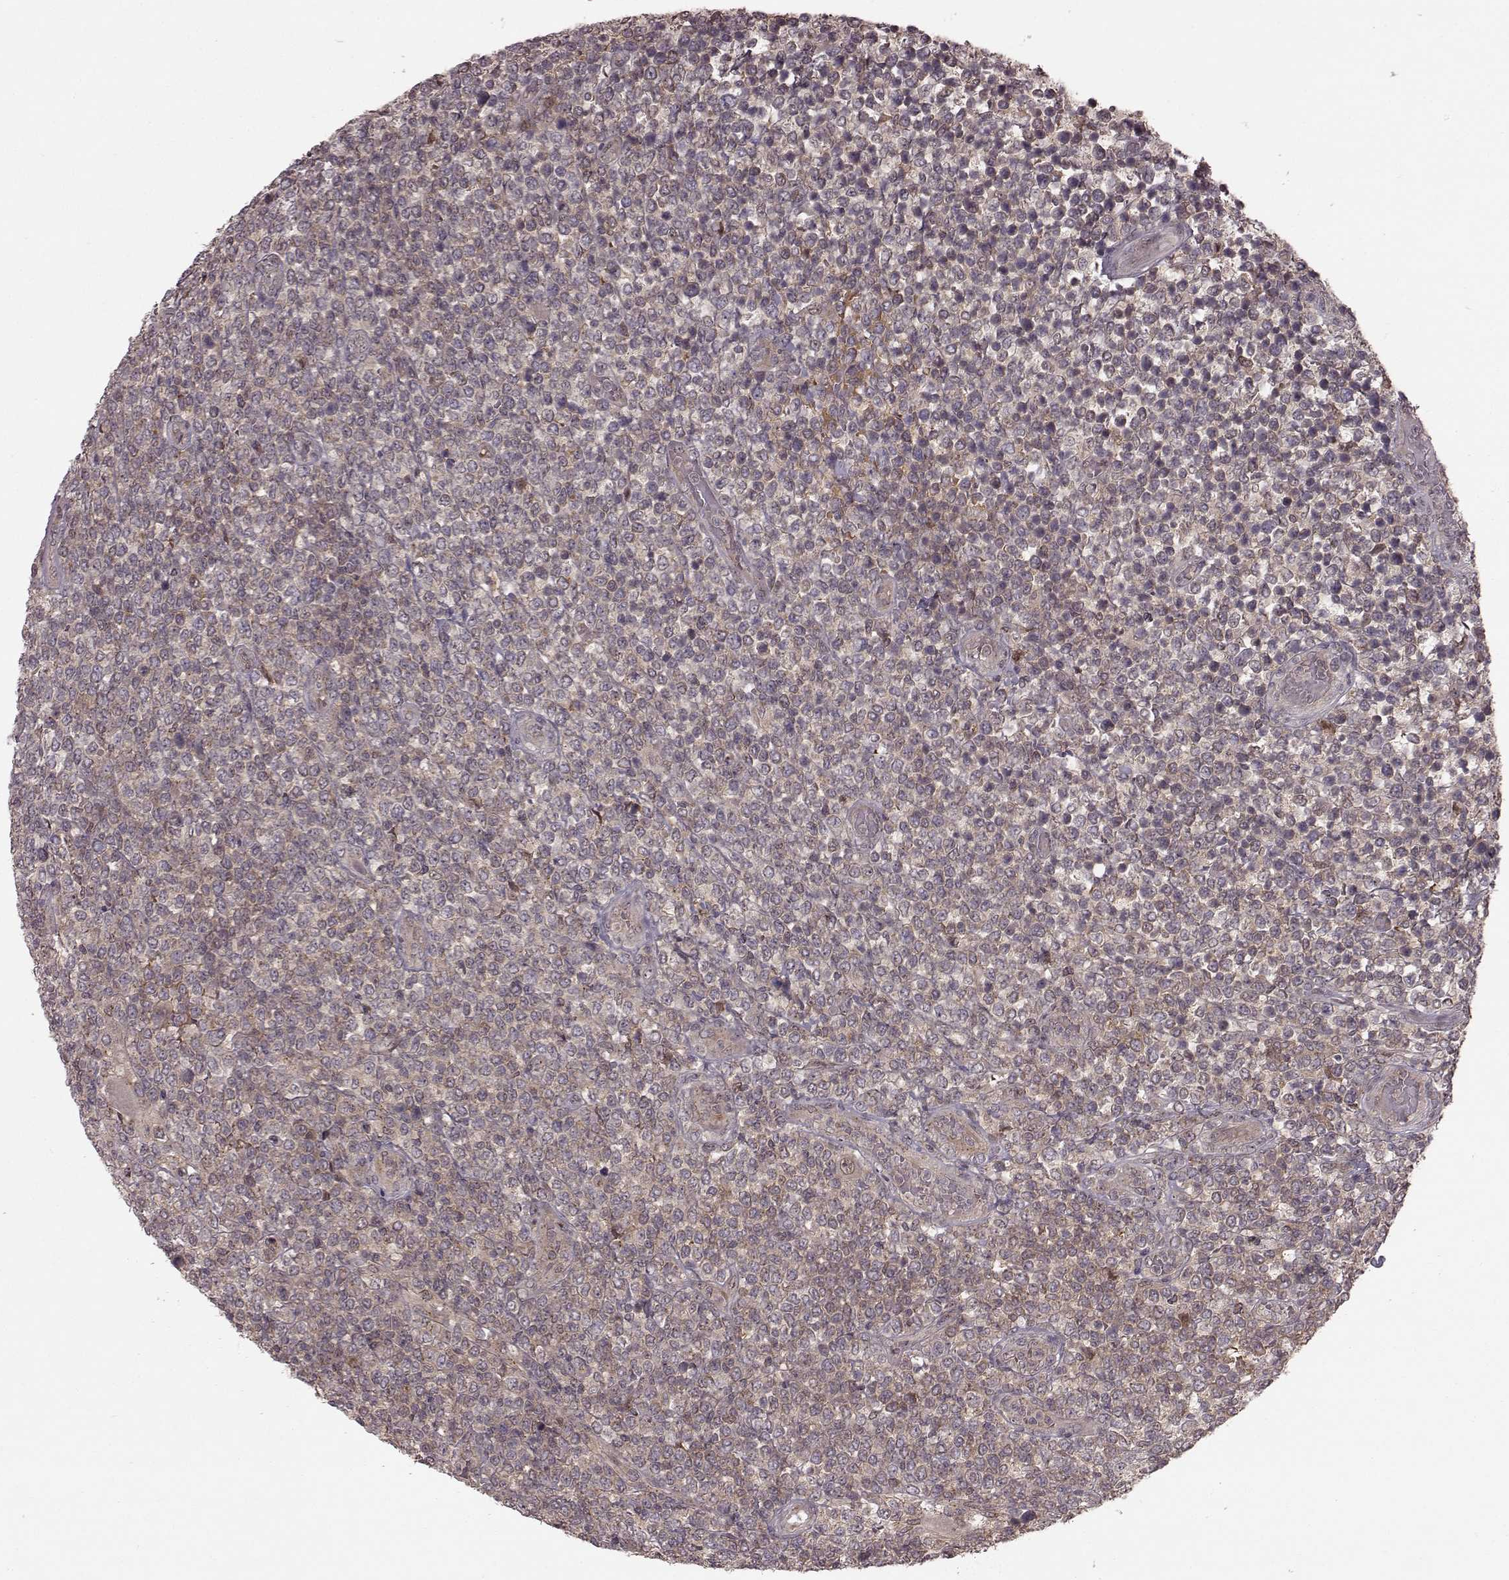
{"staining": {"intensity": "weak", "quantity": "<25%", "location": "cytoplasmic/membranous"}, "tissue": "lymphoma", "cell_type": "Tumor cells", "image_type": "cancer", "snomed": [{"axis": "morphology", "description": "Malignant lymphoma, non-Hodgkin's type, High grade"}, {"axis": "topography", "description": "Soft tissue"}], "caption": "Immunohistochemical staining of malignant lymphoma, non-Hodgkin's type (high-grade) demonstrates no significant positivity in tumor cells.", "gene": "GSS", "patient": {"sex": "female", "age": 56}}